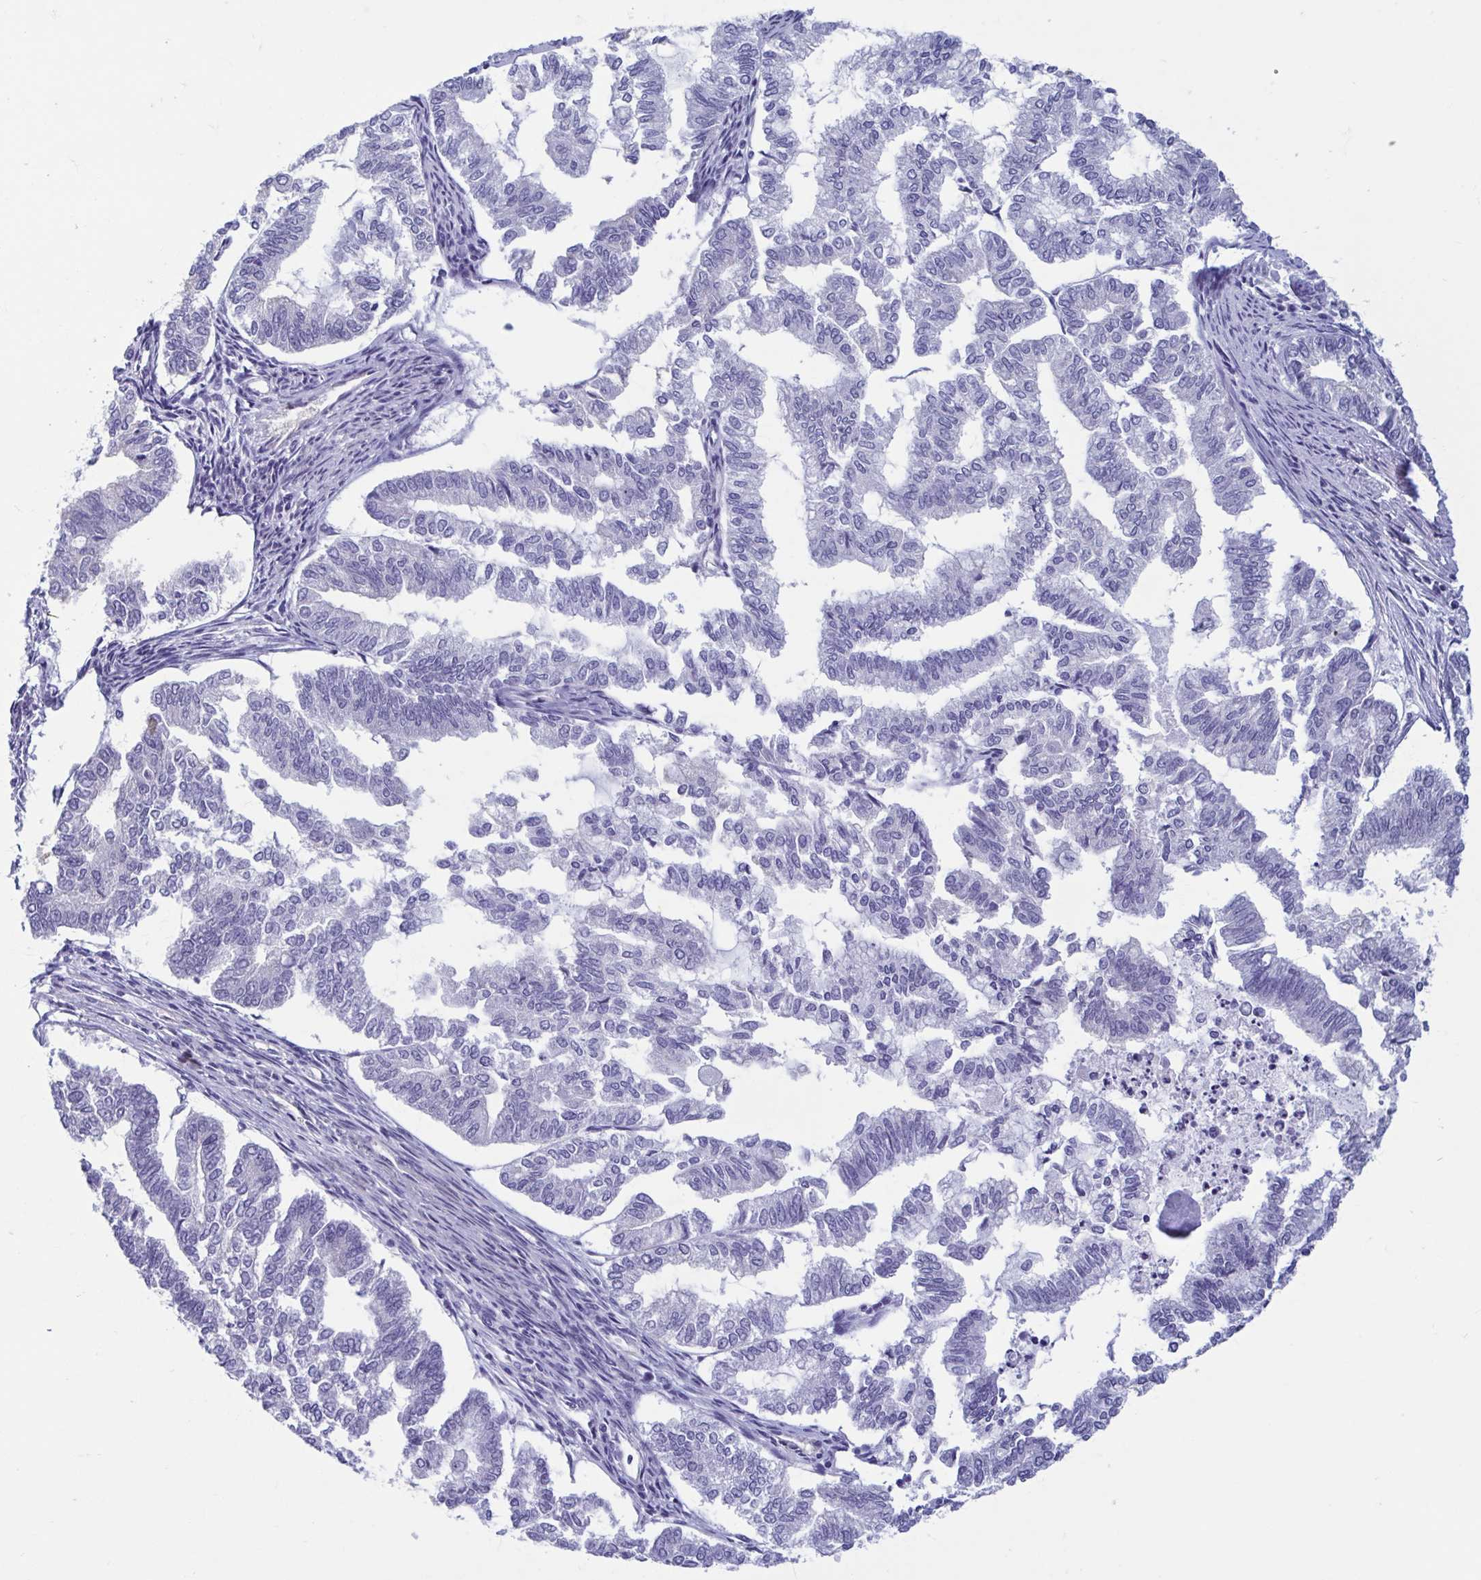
{"staining": {"intensity": "negative", "quantity": "none", "location": "none"}, "tissue": "endometrial cancer", "cell_type": "Tumor cells", "image_type": "cancer", "snomed": [{"axis": "morphology", "description": "Adenocarcinoma, NOS"}, {"axis": "topography", "description": "Endometrium"}], "caption": "This is an immunohistochemistry photomicrograph of endometrial adenocarcinoma. There is no staining in tumor cells.", "gene": "MORC4", "patient": {"sex": "female", "age": 79}}